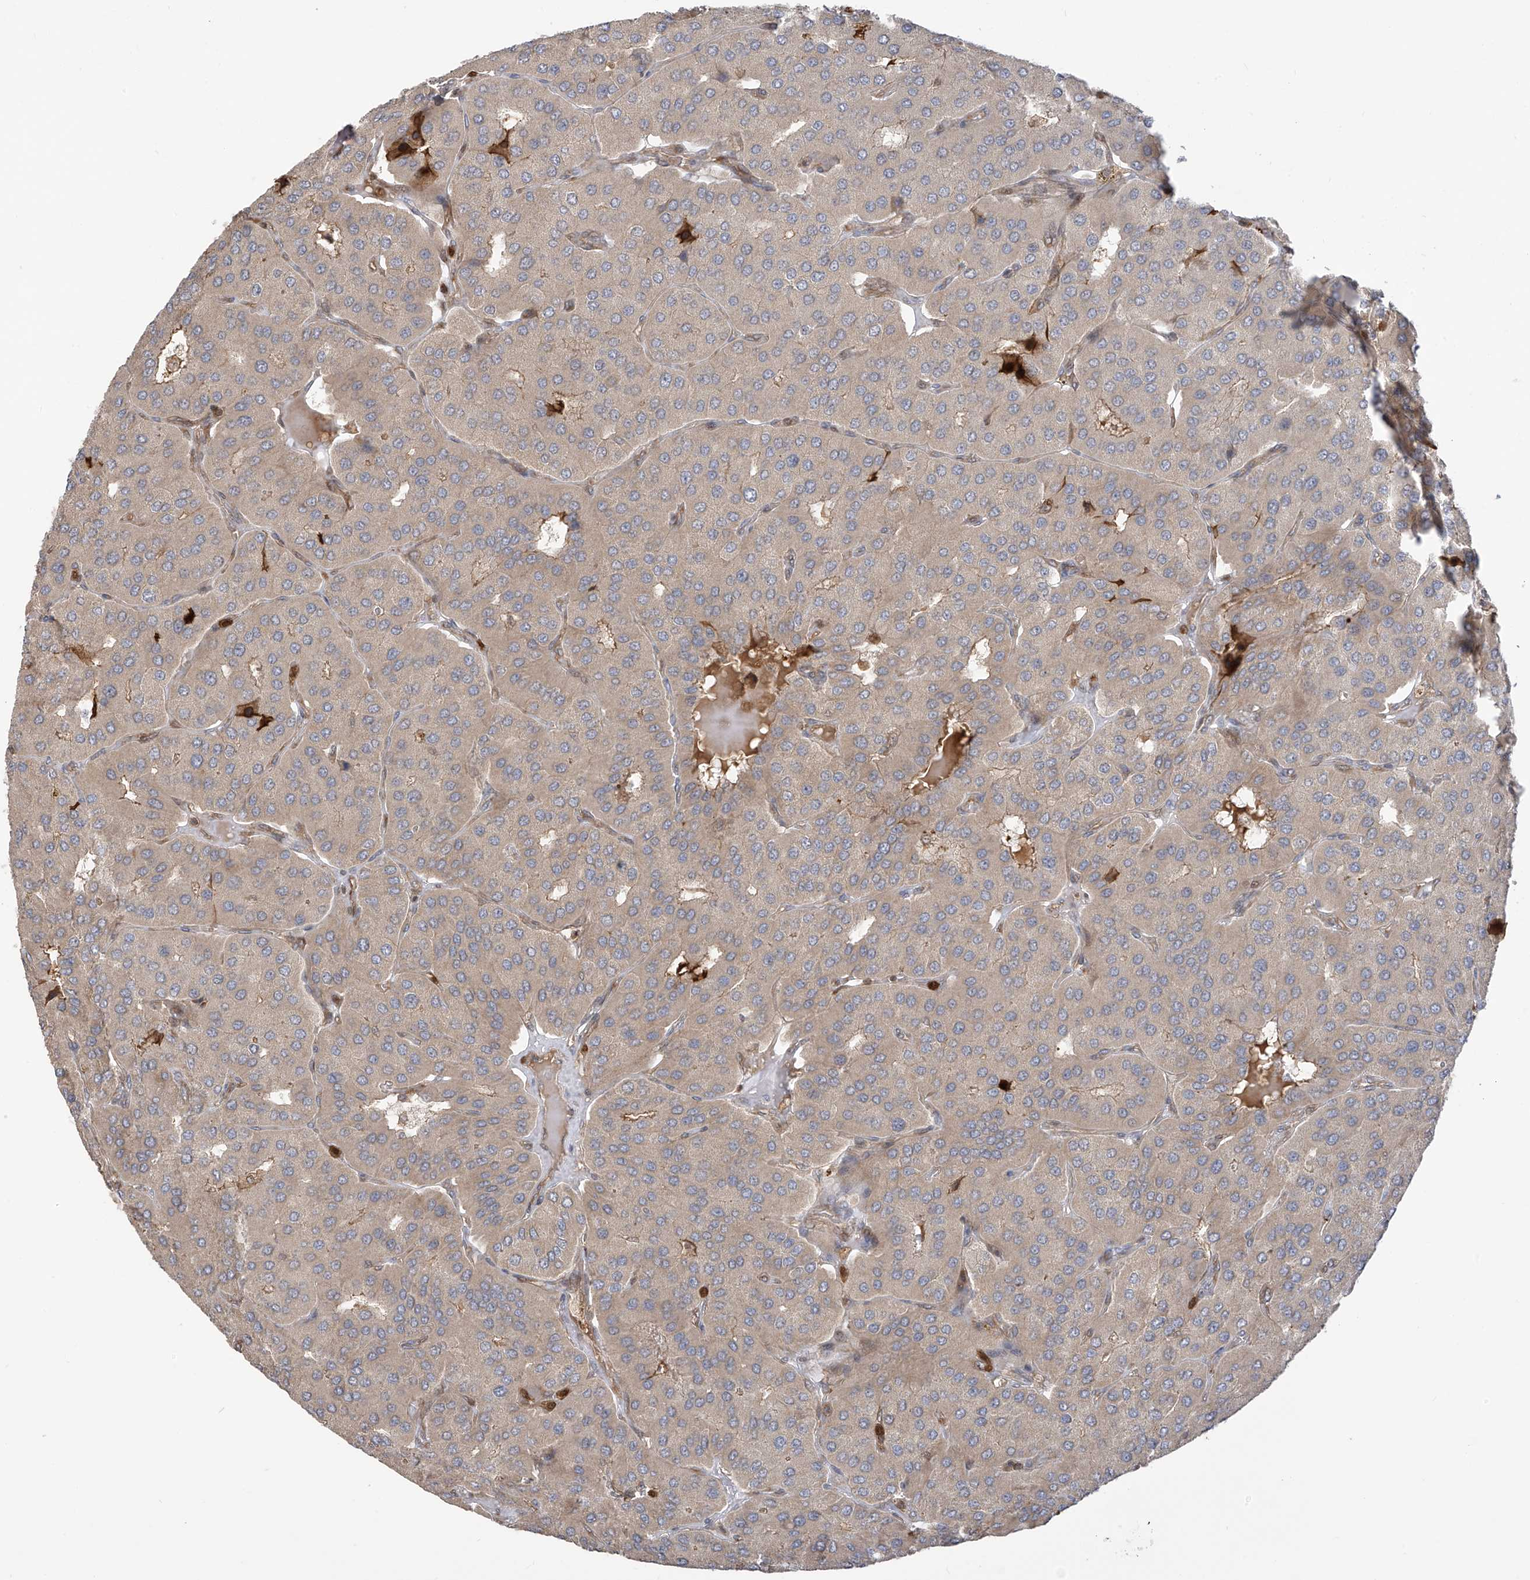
{"staining": {"intensity": "weak", "quantity": "25%-75%", "location": "cytoplasmic/membranous"}, "tissue": "parathyroid gland", "cell_type": "Glandular cells", "image_type": "normal", "snomed": [{"axis": "morphology", "description": "Normal tissue, NOS"}, {"axis": "morphology", "description": "Adenoma, NOS"}, {"axis": "topography", "description": "Parathyroid gland"}], "caption": "Parathyroid gland stained with immunohistochemistry displays weak cytoplasmic/membranous positivity in about 25%-75% of glandular cells.", "gene": "ATAD2B", "patient": {"sex": "female", "age": 86}}